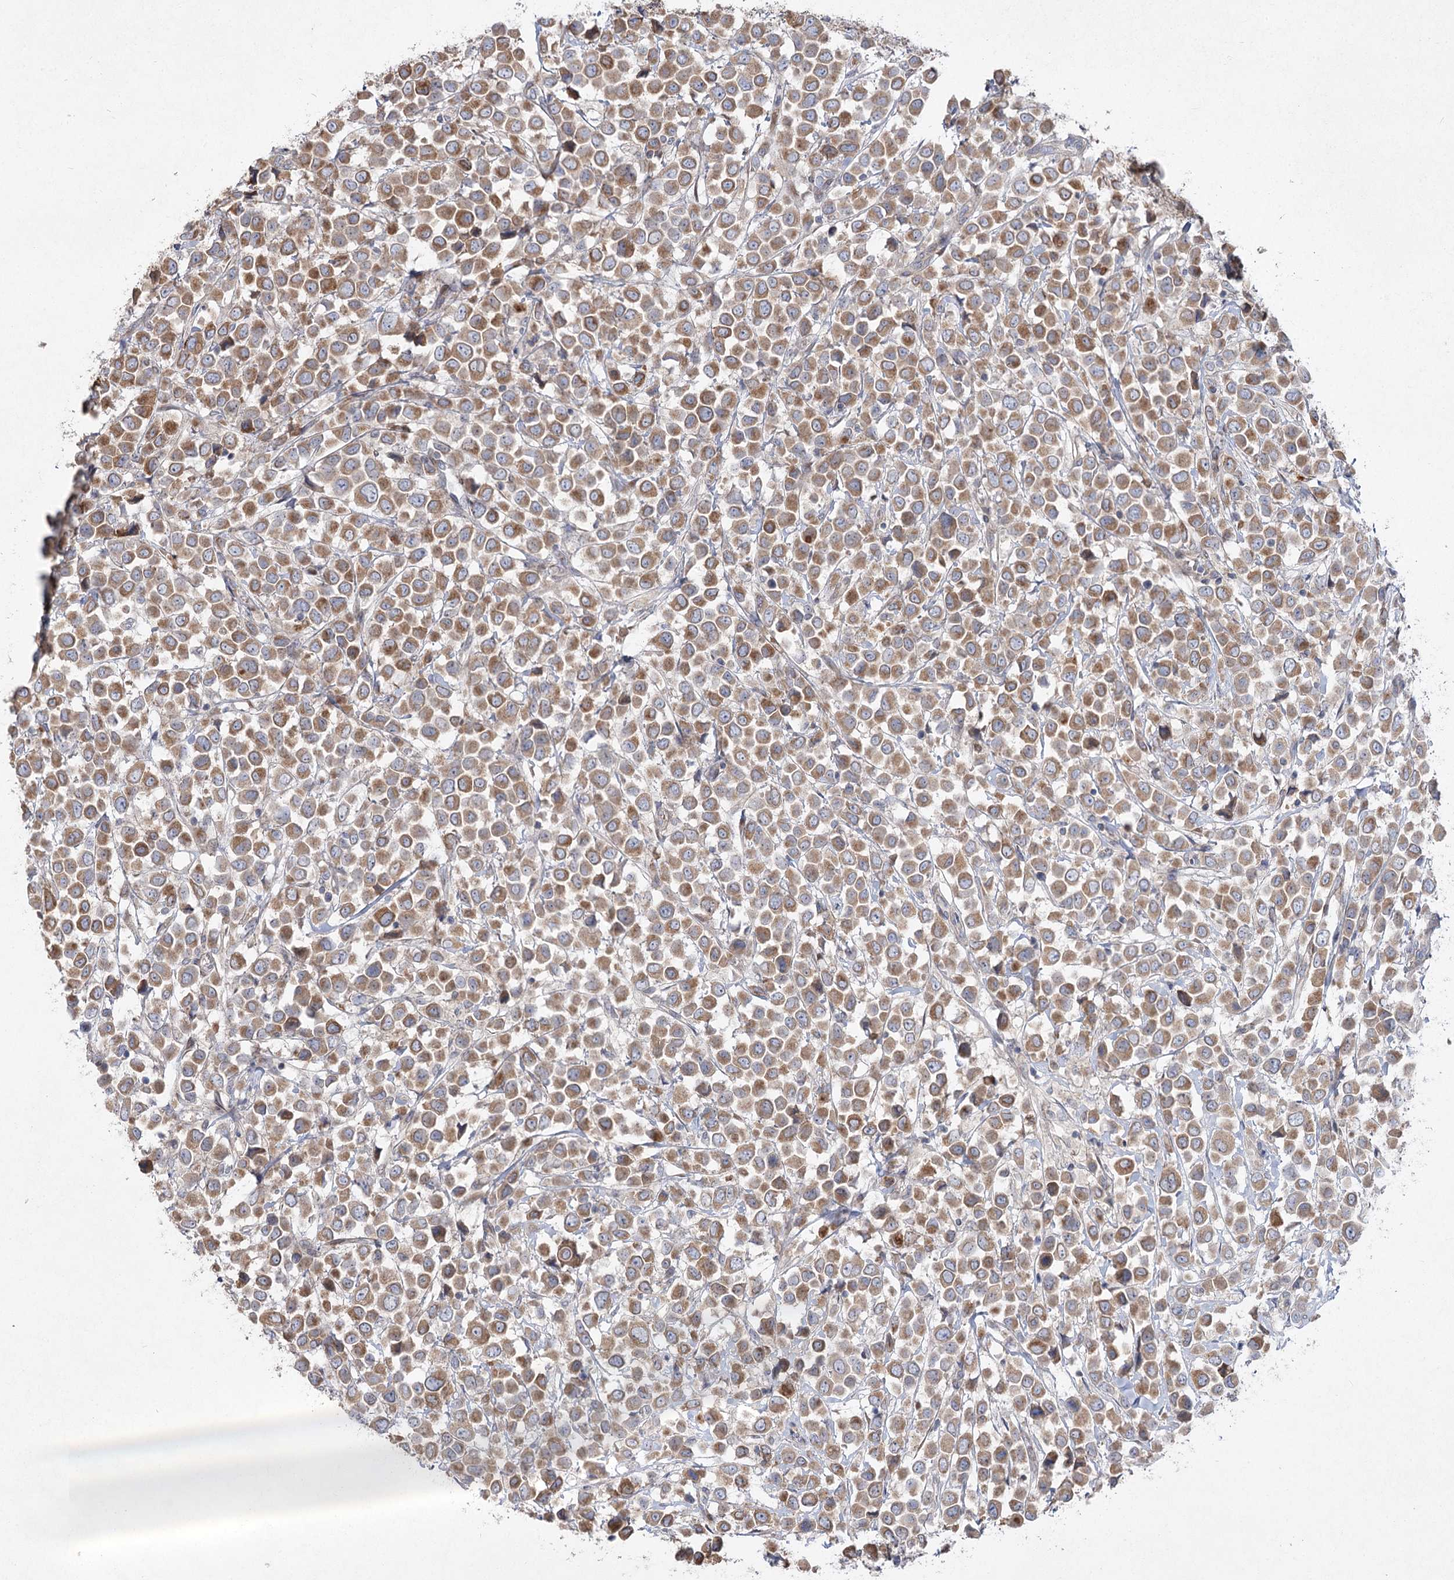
{"staining": {"intensity": "moderate", "quantity": ">75%", "location": "cytoplasmic/membranous"}, "tissue": "breast cancer", "cell_type": "Tumor cells", "image_type": "cancer", "snomed": [{"axis": "morphology", "description": "Duct carcinoma"}, {"axis": "topography", "description": "Breast"}], "caption": "This photomicrograph shows IHC staining of human infiltrating ductal carcinoma (breast), with medium moderate cytoplasmic/membranous positivity in about >75% of tumor cells.", "gene": "SH3BP5L", "patient": {"sex": "female", "age": 61}}